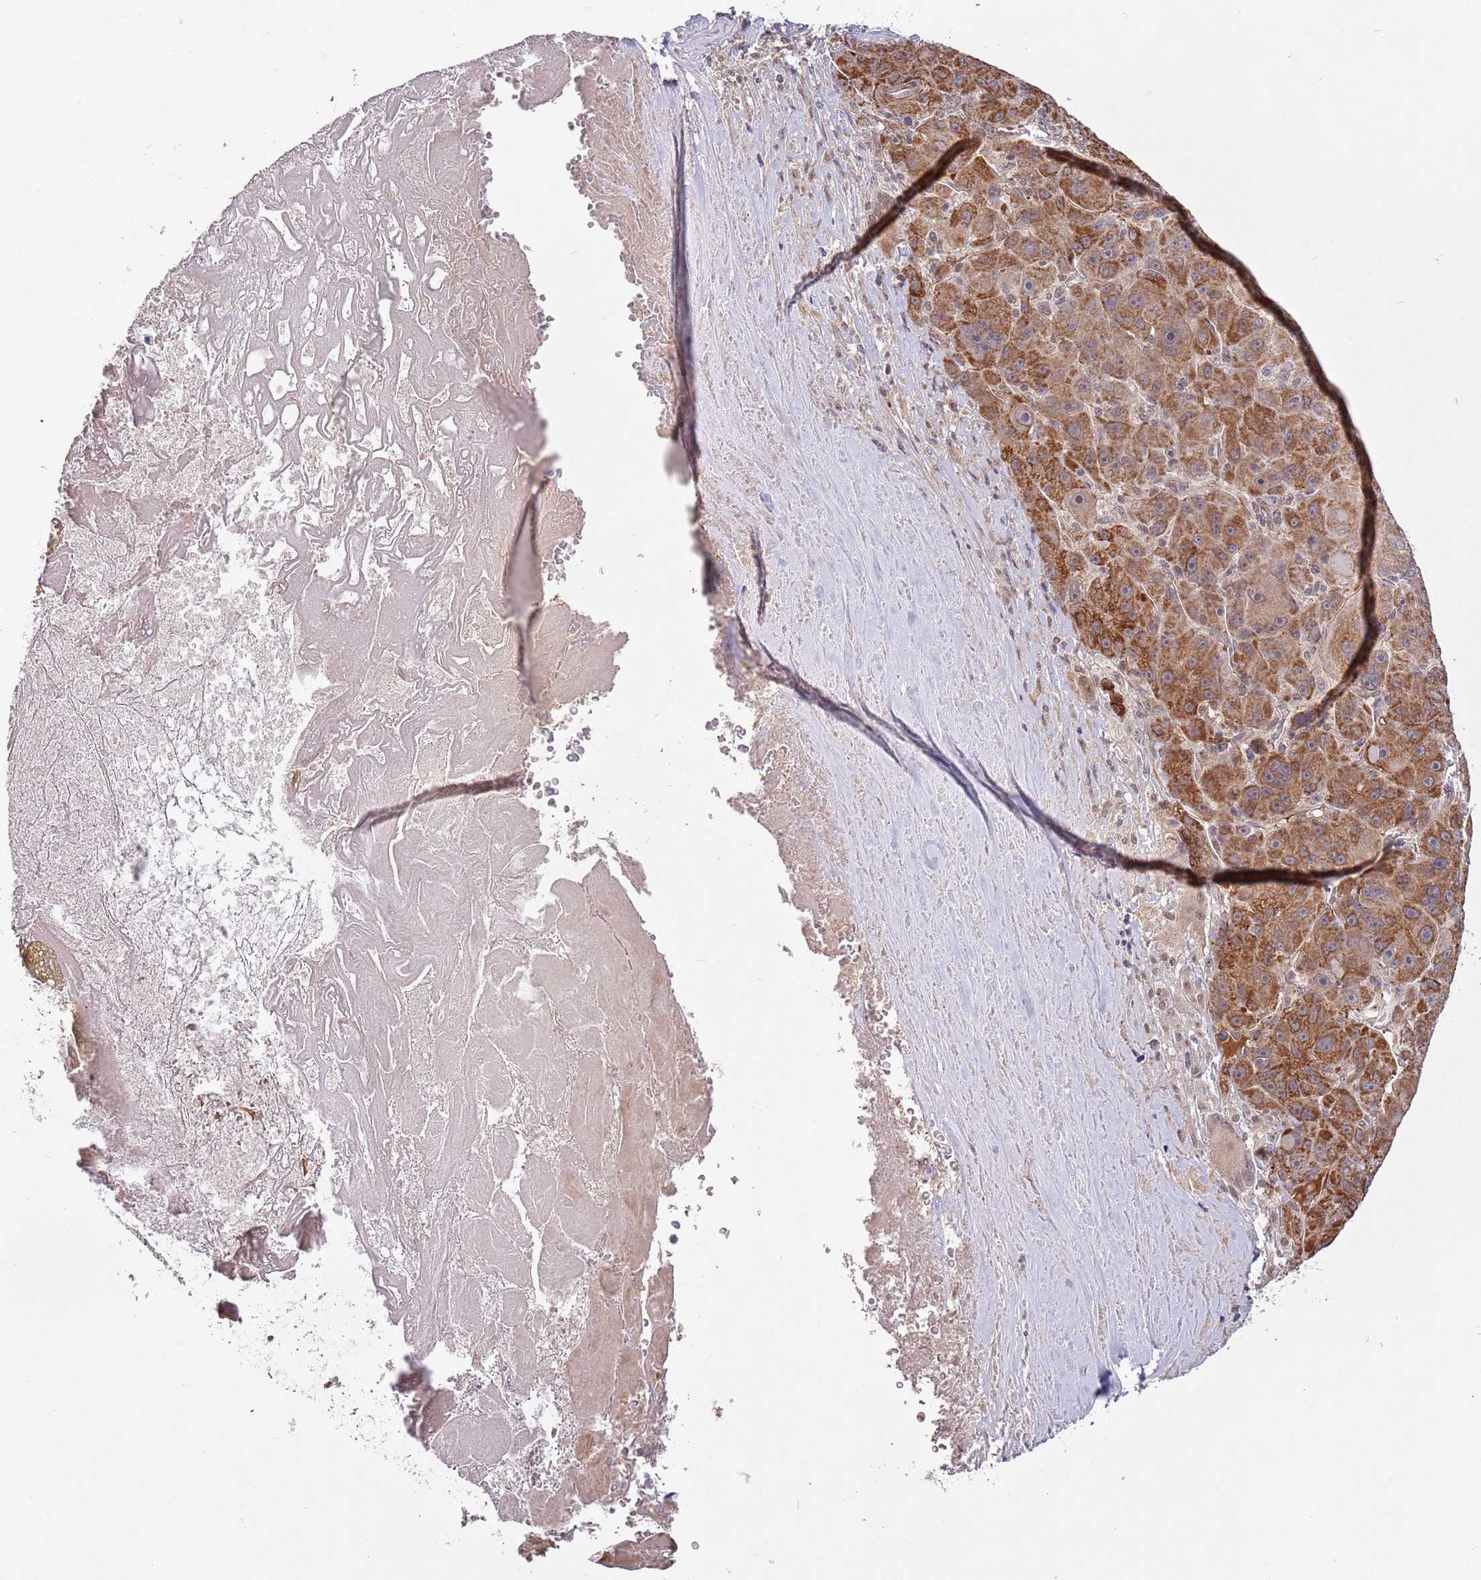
{"staining": {"intensity": "moderate", "quantity": ">75%", "location": "cytoplasmic/membranous"}, "tissue": "liver cancer", "cell_type": "Tumor cells", "image_type": "cancer", "snomed": [{"axis": "morphology", "description": "Carcinoma, Hepatocellular, NOS"}, {"axis": "topography", "description": "Liver"}], "caption": "Immunohistochemistry (DAB) staining of liver cancer reveals moderate cytoplasmic/membranous protein expression in about >75% of tumor cells.", "gene": "SUDS3", "patient": {"sex": "male", "age": 76}}